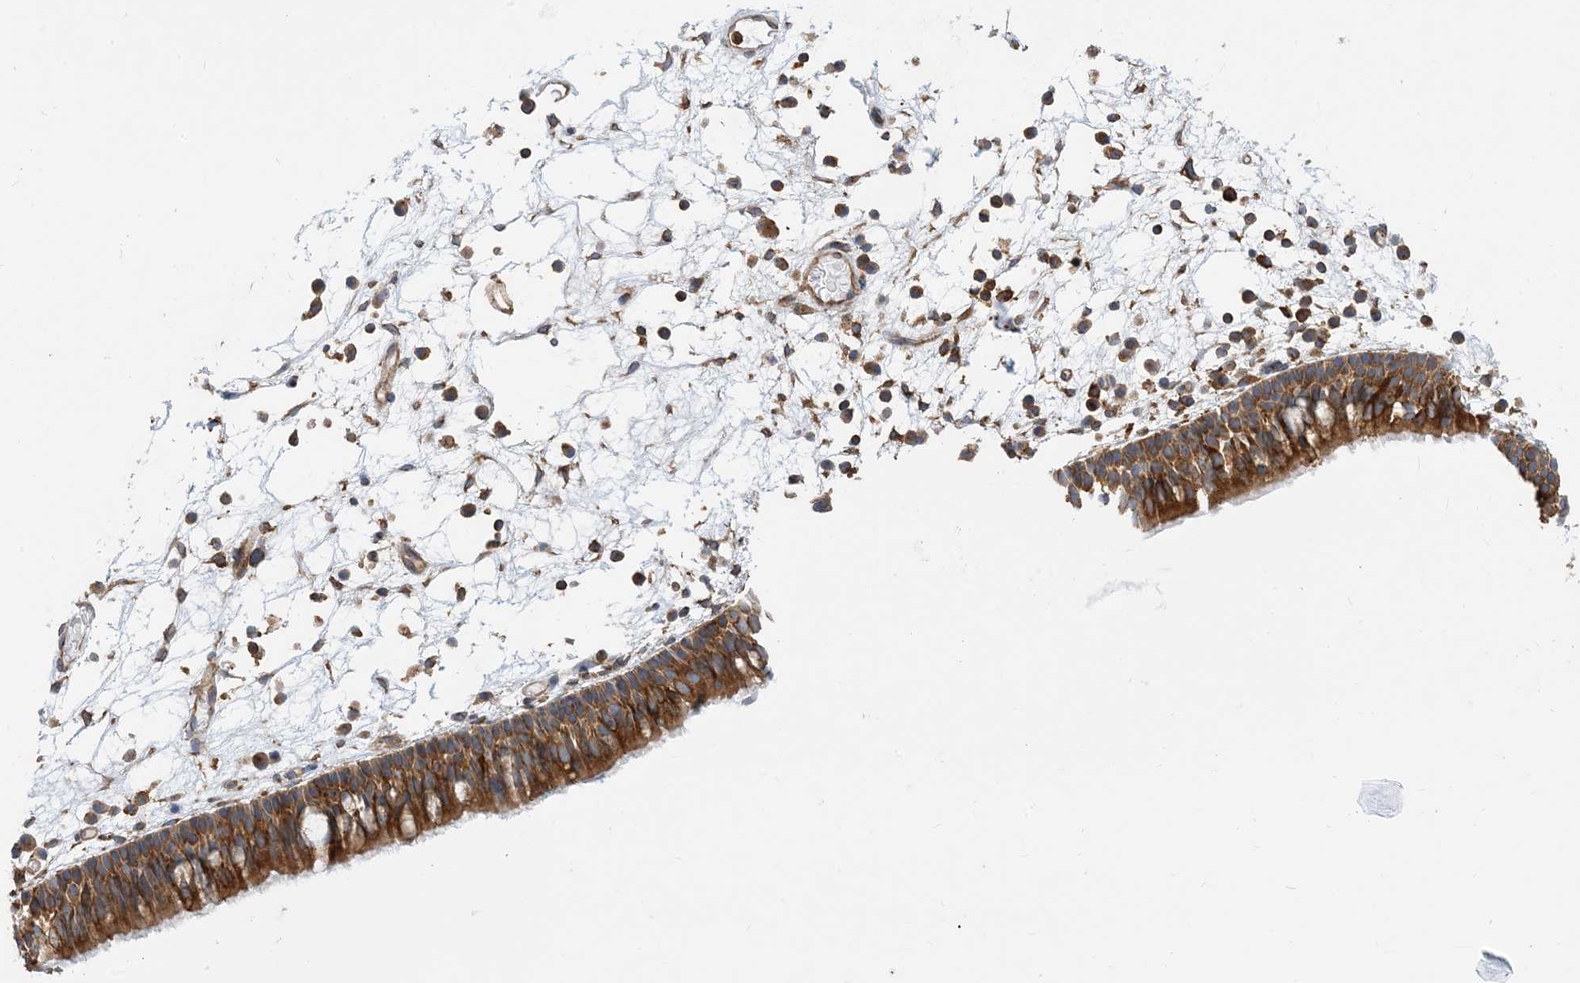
{"staining": {"intensity": "moderate", "quantity": ">75%", "location": "cytoplasmic/membranous"}, "tissue": "nasopharynx", "cell_type": "Respiratory epithelial cells", "image_type": "normal", "snomed": [{"axis": "morphology", "description": "Normal tissue, NOS"}, {"axis": "morphology", "description": "Inflammation, NOS"}, {"axis": "morphology", "description": "Malignant melanoma, Metastatic site"}, {"axis": "topography", "description": "Nasopharynx"}], "caption": "Protein expression analysis of benign human nasopharynx reveals moderate cytoplasmic/membranous expression in approximately >75% of respiratory epithelial cells.", "gene": "DYNC1LI1", "patient": {"sex": "male", "age": 70}}